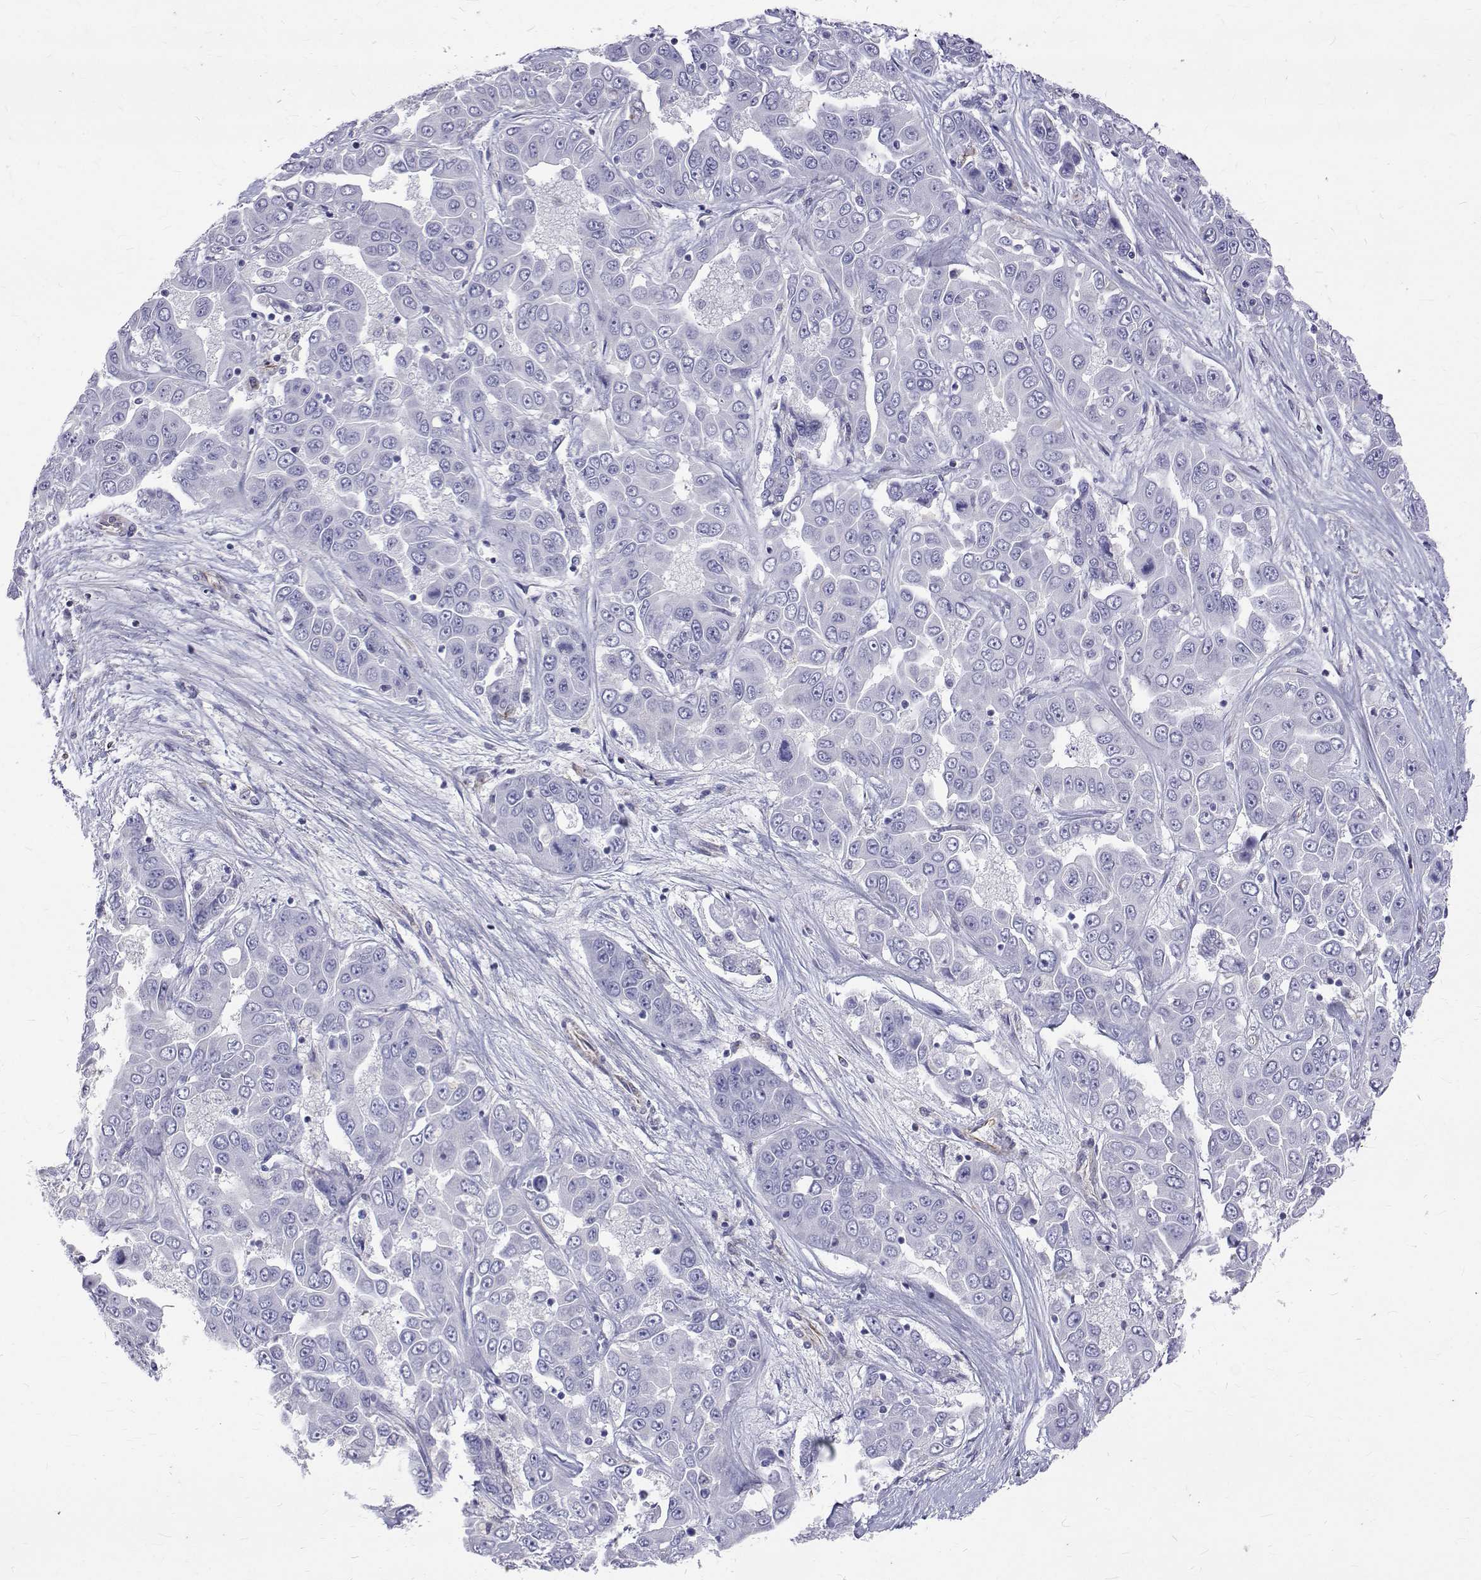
{"staining": {"intensity": "negative", "quantity": "none", "location": "none"}, "tissue": "liver cancer", "cell_type": "Tumor cells", "image_type": "cancer", "snomed": [{"axis": "morphology", "description": "Cholangiocarcinoma"}, {"axis": "topography", "description": "Liver"}], "caption": "There is no significant staining in tumor cells of liver cholangiocarcinoma.", "gene": "OPRPN", "patient": {"sex": "female", "age": 52}}